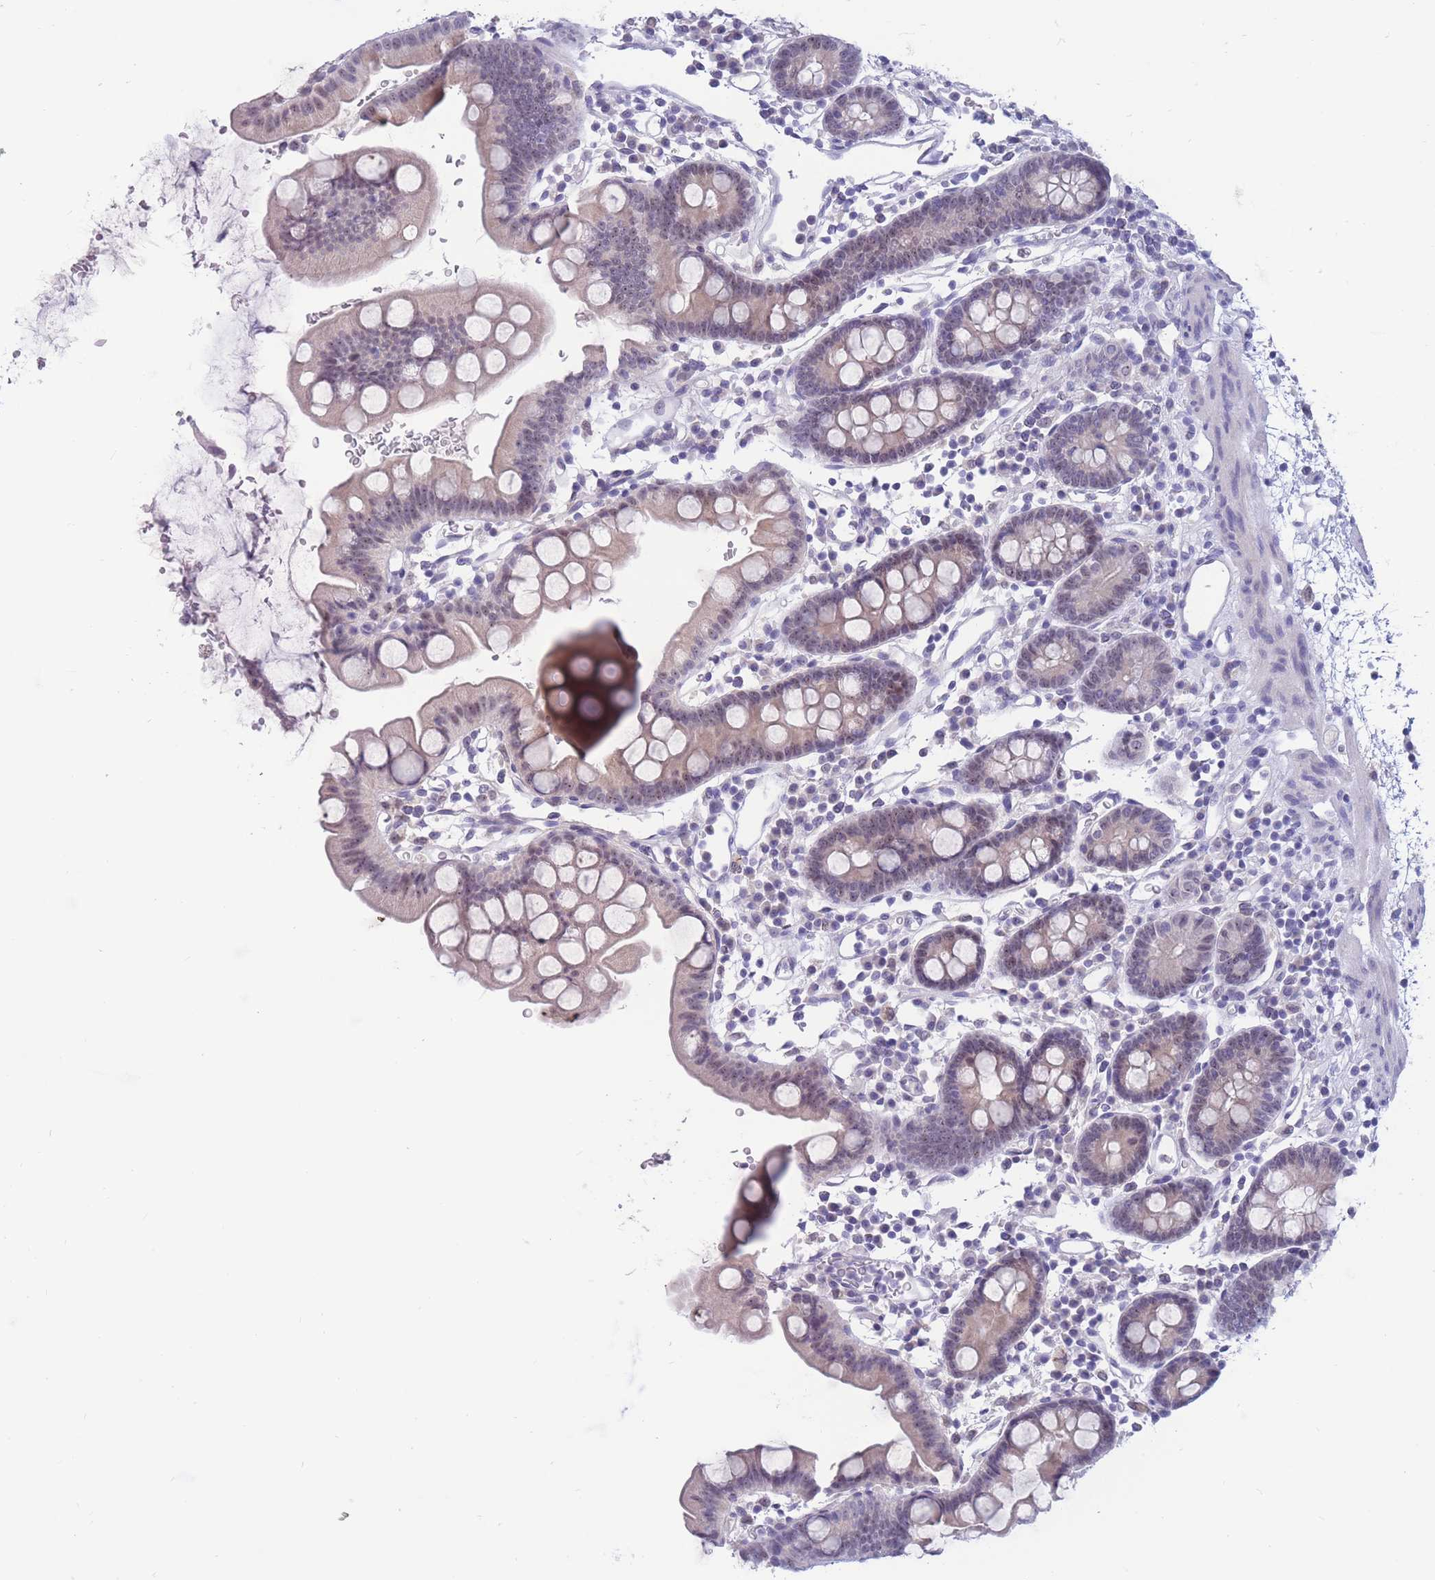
{"staining": {"intensity": "weak", "quantity": "<25%", "location": "cytoplasmic/membranous,nuclear"}, "tissue": "small intestine", "cell_type": "Glandular cells", "image_type": "normal", "snomed": [{"axis": "morphology", "description": "Normal tissue, NOS"}, {"axis": "topography", "description": "Stomach, upper"}, {"axis": "topography", "description": "Stomach, lower"}, {"axis": "topography", "description": "Small intestine"}], "caption": "The micrograph shows no staining of glandular cells in unremarkable small intestine.", "gene": "BOP1", "patient": {"sex": "male", "age": 68}}